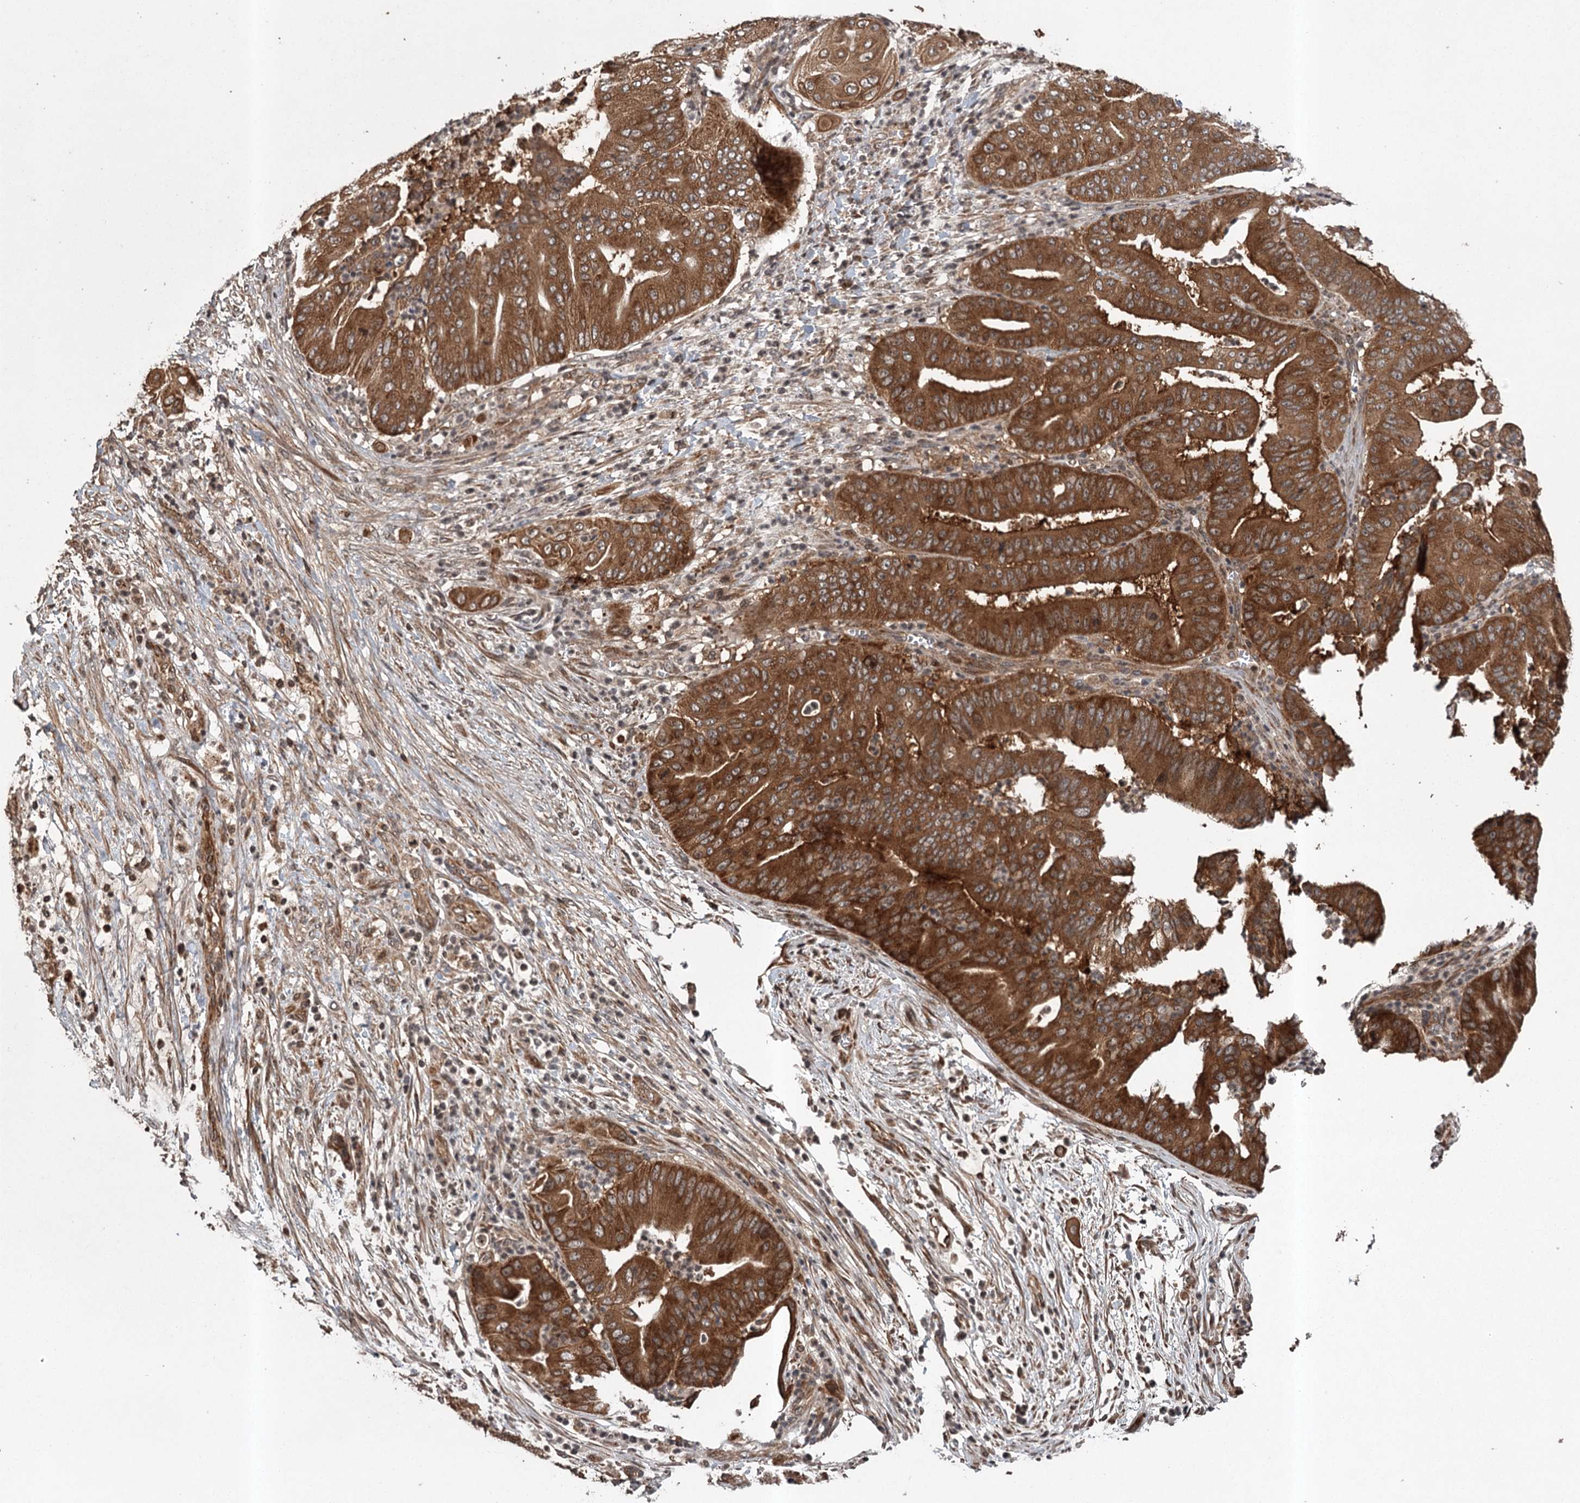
{"staining": {"intensity": "strong", "quantity": ">75%", "location": "cytoplasmic/membranous"}, "tissue": "pancreatic cancer", "cell_type": "Tumor cells", "image_type": "cancer", "snomed": [{"axis": "morphology", "description": "Adenocarcinoma, NOS"}, {"axis": "topography", "description": "Pancreas"}], "caption": "Immunohistochemical staining of pancreatic cancer displays strong cytoplasmic/membranous protein staining in approximately >75% of tumor cells. (DAB (3,3'-diaminobenzidine) IHC, brown staining for protein, blue staining for nuclei).", "gene": "RPAP3", "patient": {"sex": "female", "age": 77}}